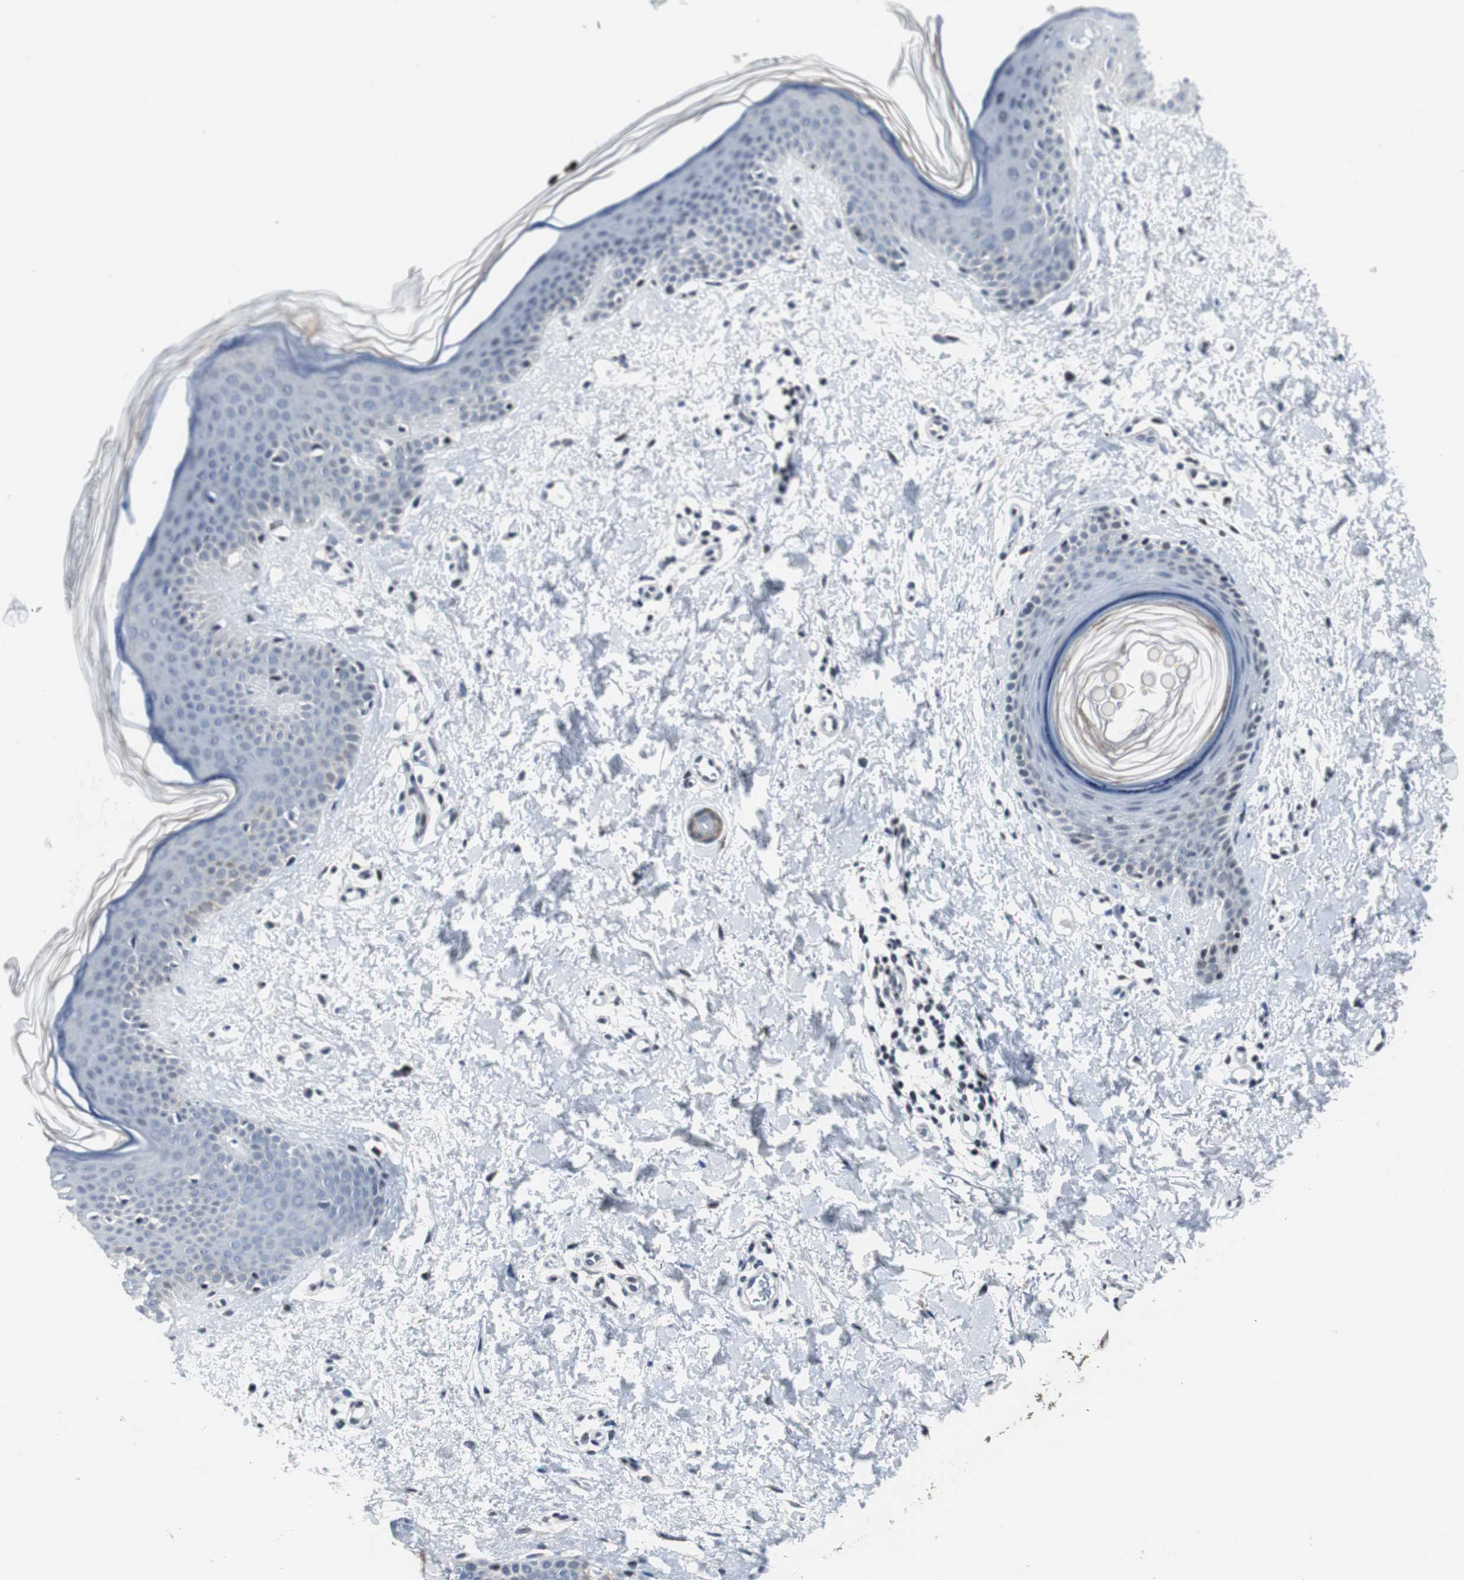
{"staining": {"intensity": "negative", "quantity": "none", "location": "none"}, "tissue": "skin", "cell_type": "Fibroblasts", "image_type": "normal", "snomed": [{"axis": "morphology", "description": "Normal tissue, NOS"}, {"axis": "topography", "description": "Skin"}], "caption": "Immunohistochemical staining of benign skin shows no significant staining in fibroblasts.", "gene": "MTA1", "patient": {"sex": "female", "age": 56}}